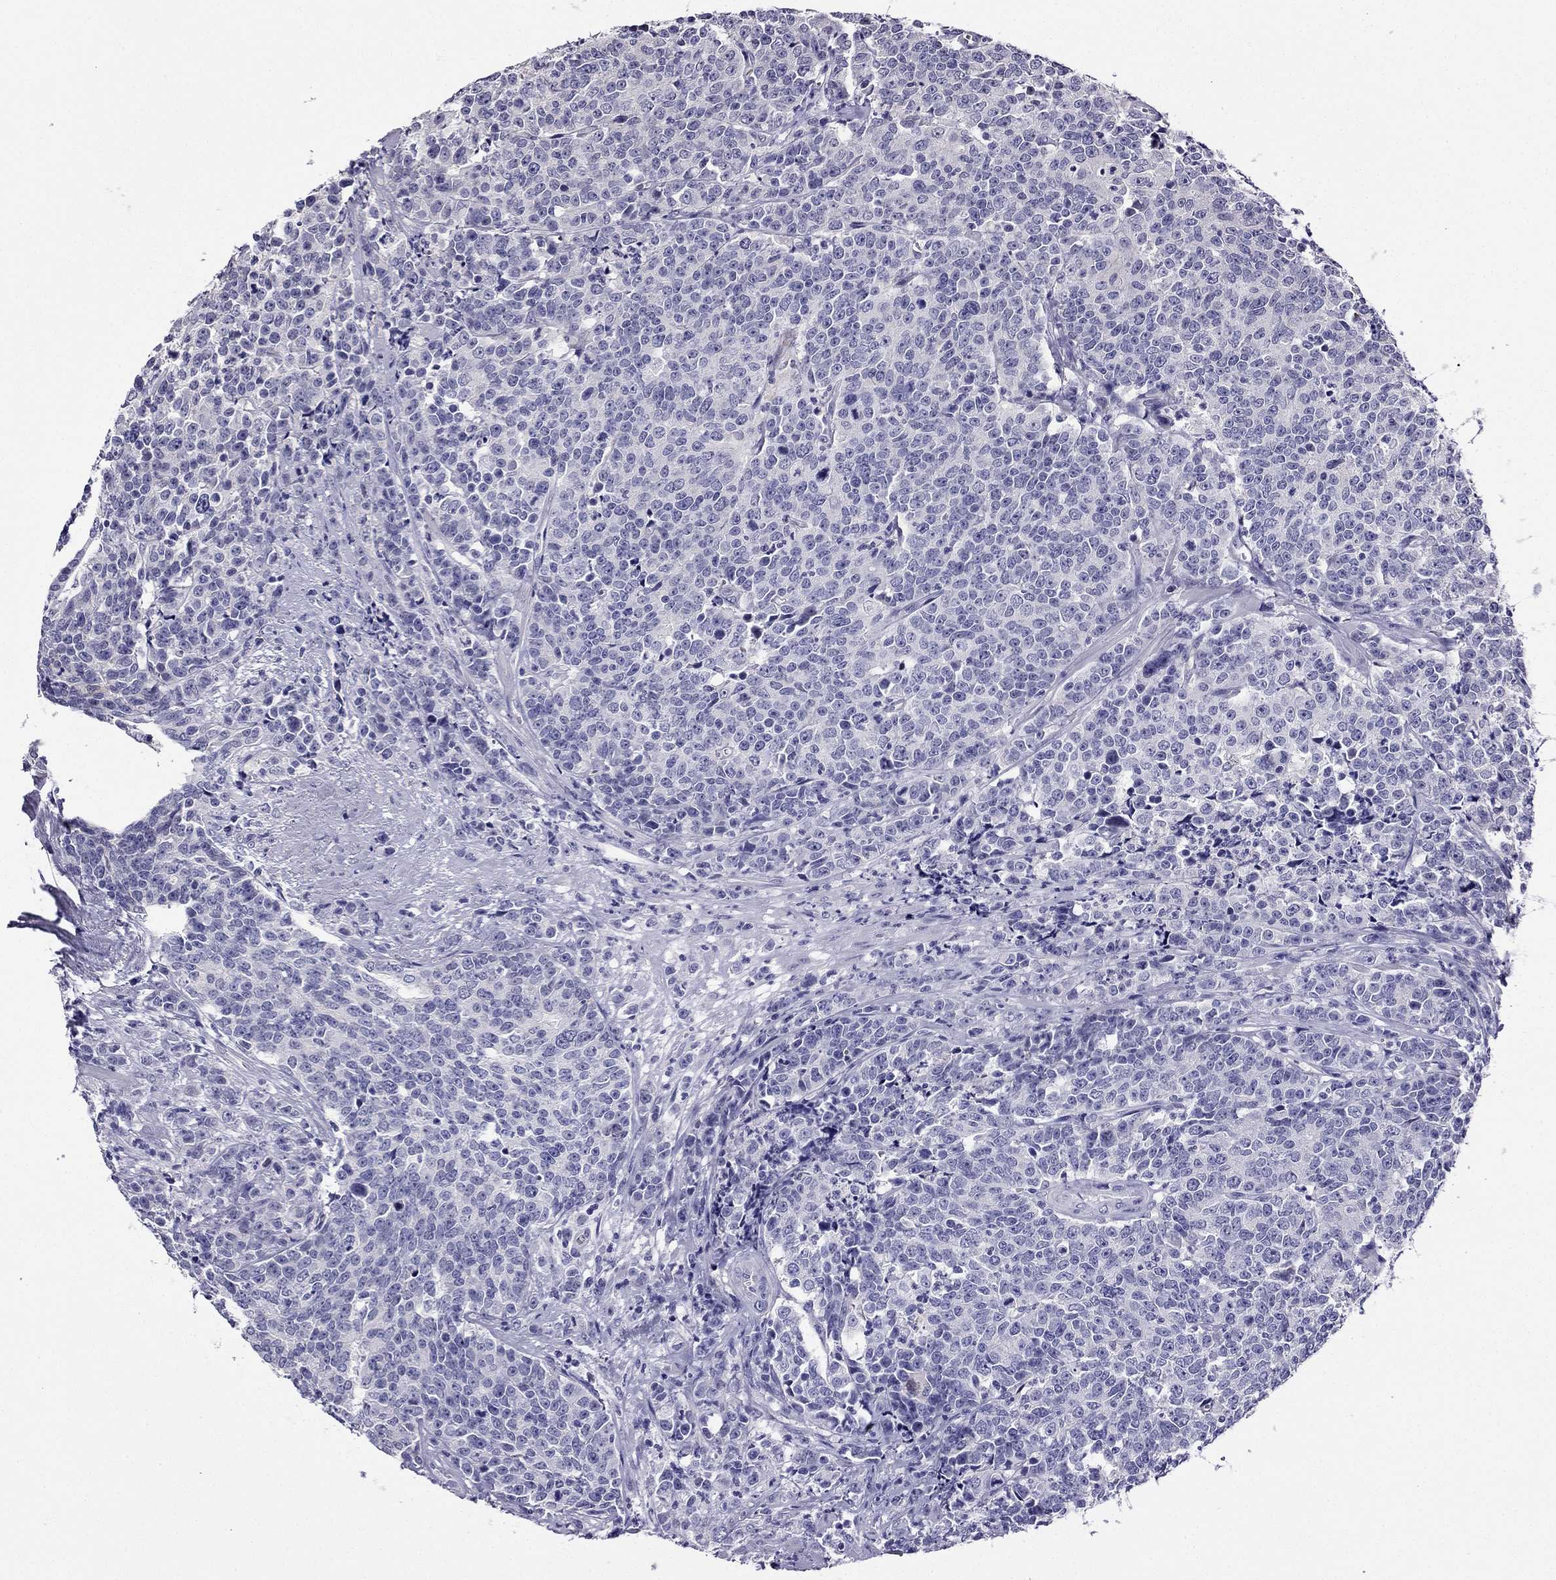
{"staining": {"intensity": "negative", "quantity": "none", "location": "none"}, "tissue": "prostate cancer", "cell_type": "Tumor cells", "image_type": "cancer", "snomed": [{"axis": "morphology", "description": "Adenocarcinoma, NOS"}, {"axis": "topography", "description": "Prostate"}], "caption": "Photomicrograph shows no protein positivity in tumor cells of prostate adenocarcinoma tissue.", "gene": "KCNJ10", "patient": {"sex": "male", "age": 67}}